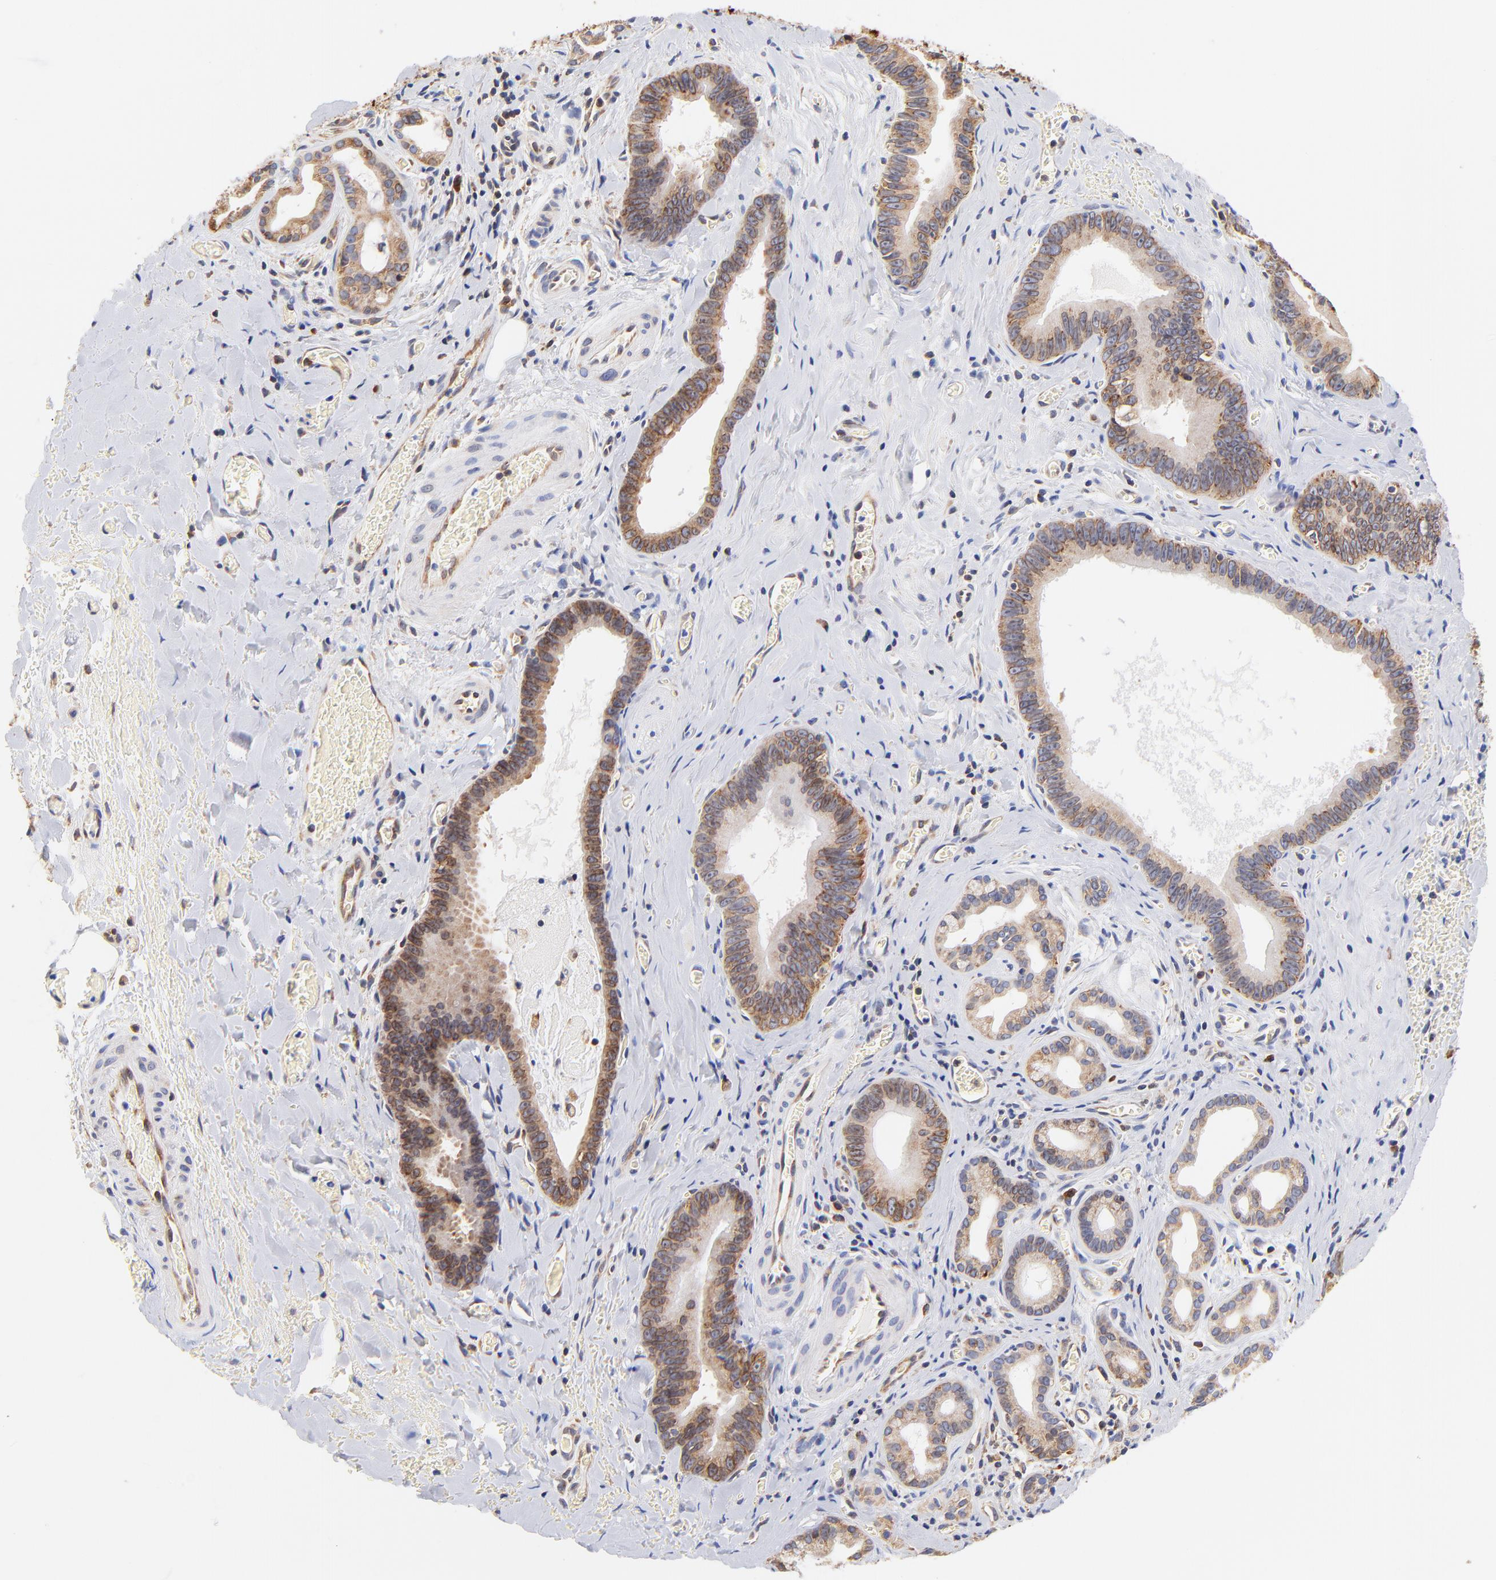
{"staining": {"intensity": "moderate", "quantity": ">75%", "location": "cytoplasmic/membranous"}, "tissue": "liver cancer", "cell_type": "Tumor cells", "image_type": "cancer", "snomed": [{"axis": "morphology", "description": "Cholangiocarcinoma"}, {"axis": "topography", "description": "Liver"}], "caption": "A brown stain highlights moderate cytoplasmic/membranous staining of a protein in human liver cancer (cholangiocarcinoma) tumor cells.", "gene": "RPL27", "patient": {"sex": "female", "age": 55}}